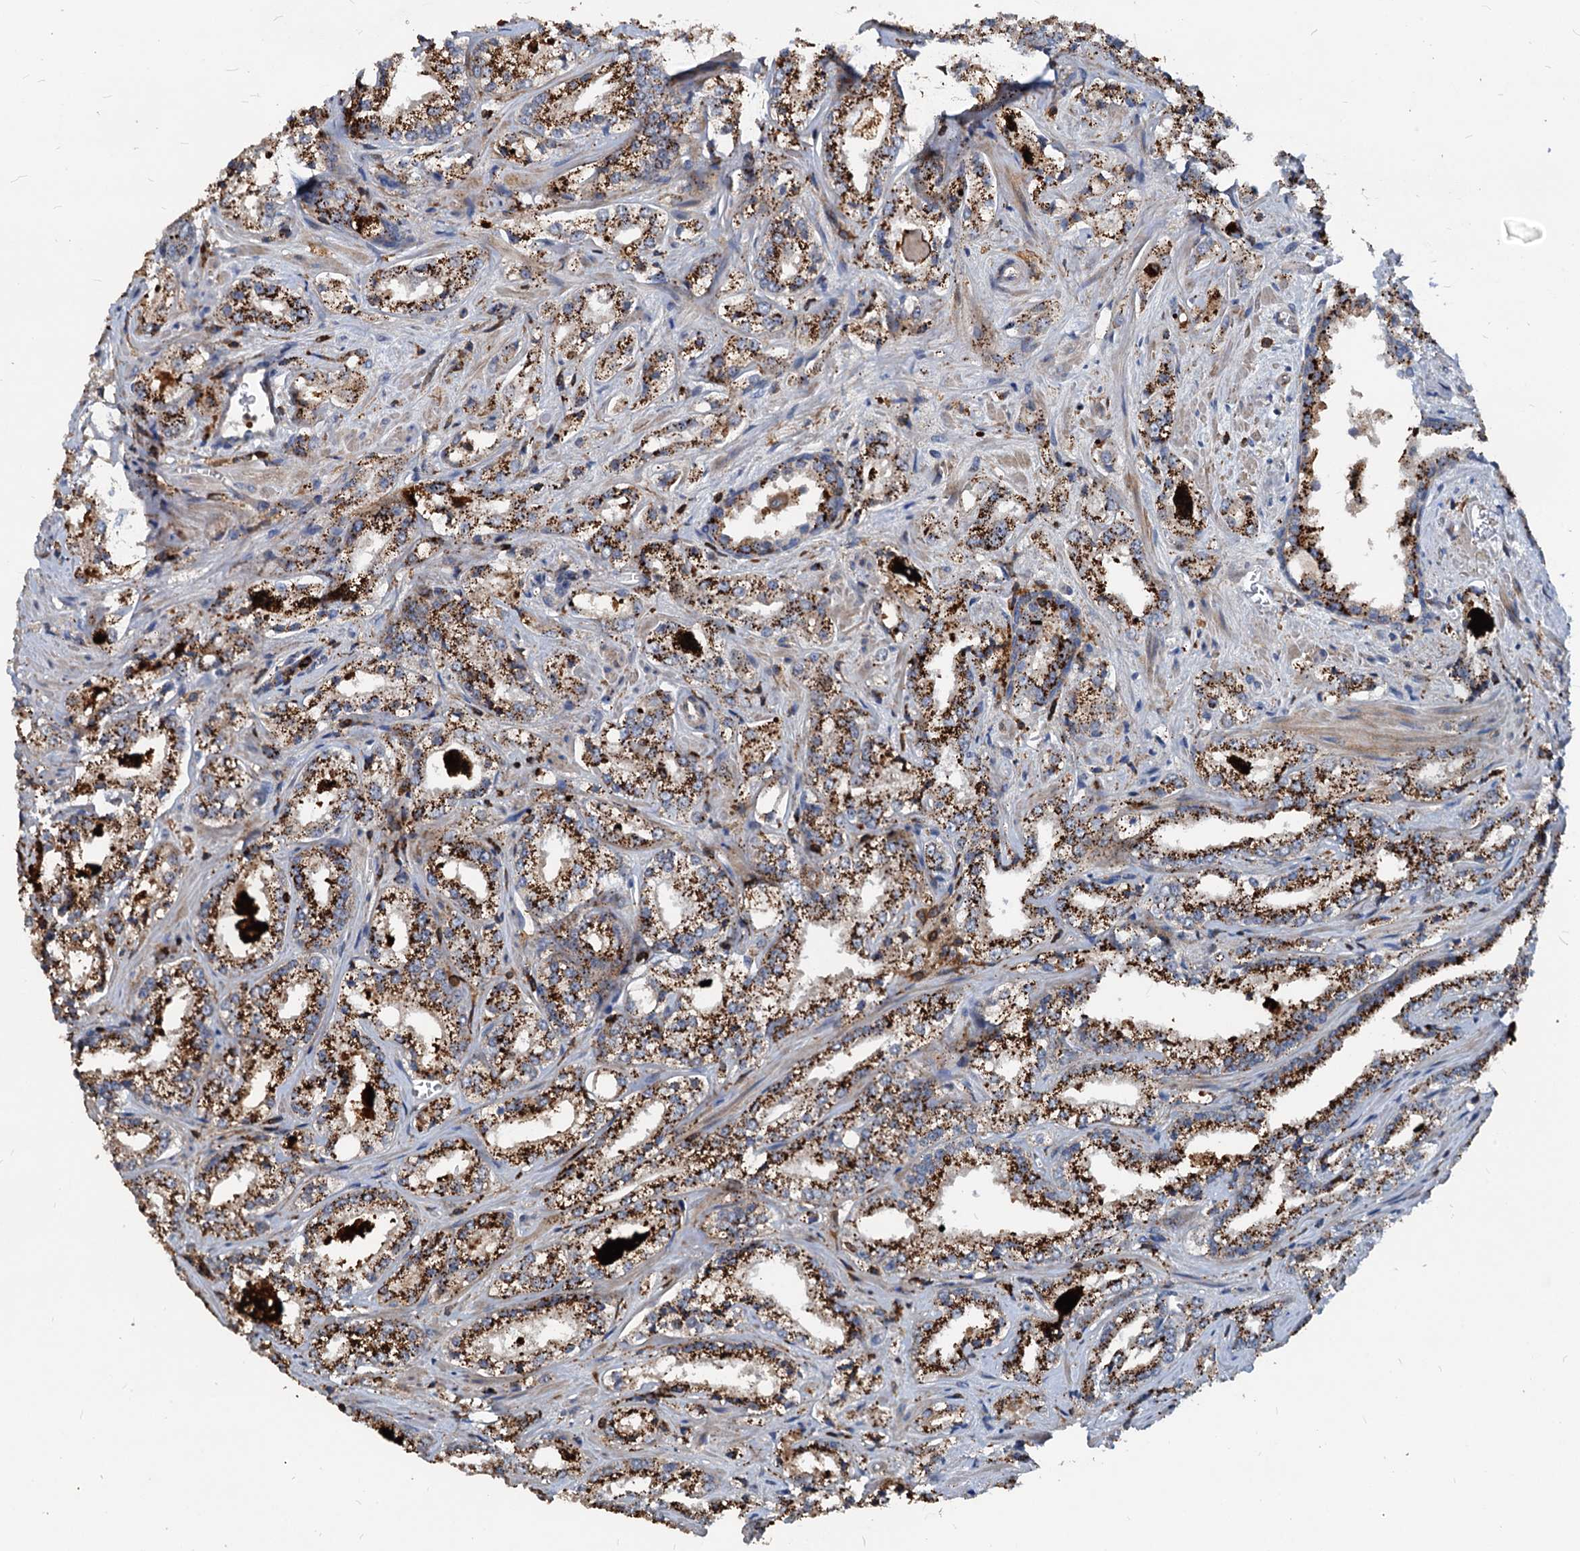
{"staining": {"intensity": "strong", "quantity": ">75%", "location": "cytoplasmic/membranous"}, "tissue": "prostate cancer", "cell_type": "Tumor cells", "image_type": "cancer", "snomed": [{"axis": "morphology", "description": "Adenocarcinoma, Low grade"}, {"axis": "topography", "description": "Prostate"}], "caption": "Prostate low-grade adenocarcinoma stained for a protein (brown) shows strong cytoplasmic/membranous positive staining in about >75% of tumor cells.", "gene": "LCP2", "patient": {"sex": "male", "age": 47}}